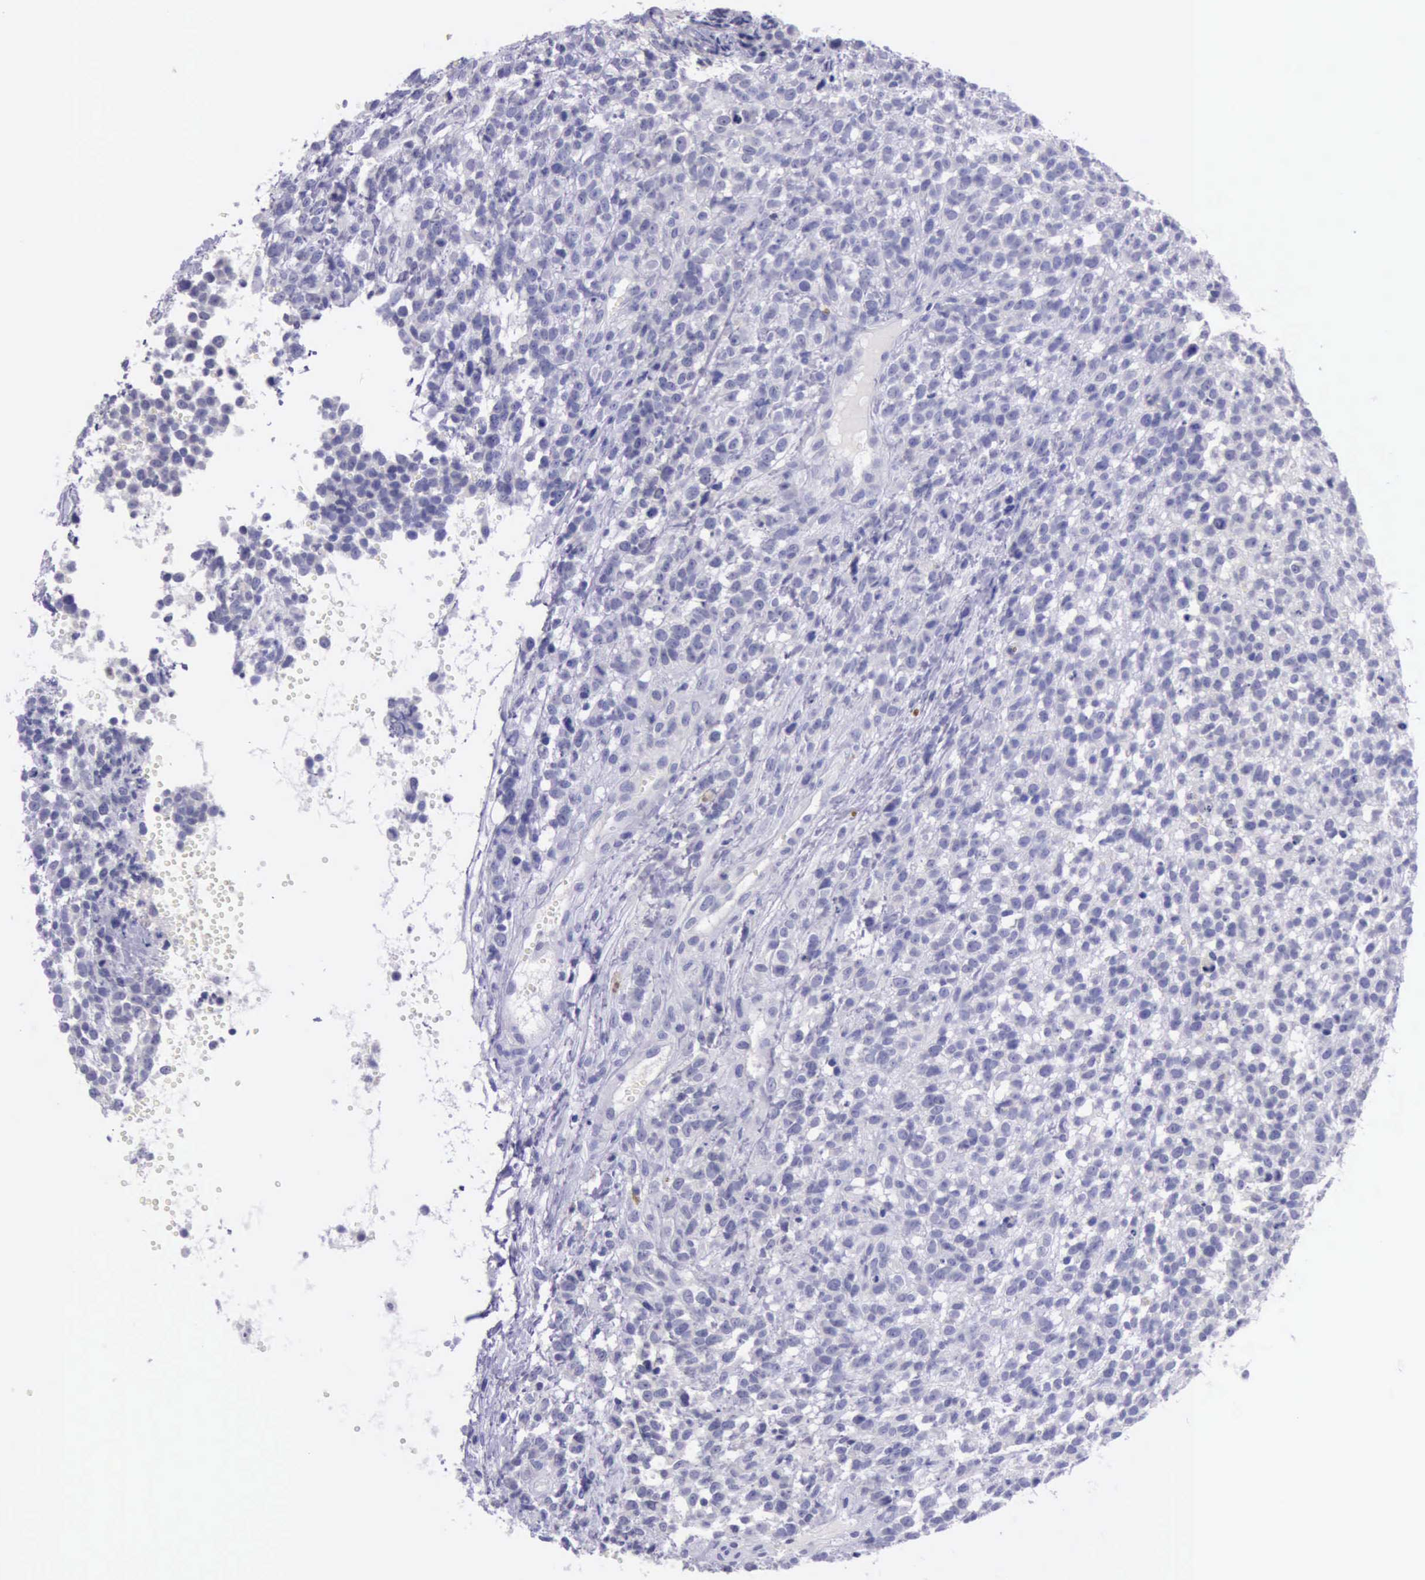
{"staining": {"intensity": "negative", "quantity": "none", "location": "none"}, "tissue": "glioma", "cell_type": "Tumor cells", "image_type": "cancer", "snomed": [{"axis": "morphology", "description": "Glioma, malignant, High grade"}, {"axis": "topography", "description": "Brain"}], "caption": "There is no significant positivity in tumor cells of high-grade glioma (malignant).", "gene": "LRFN5", "patient": {"sex": "male", "age": 66}}